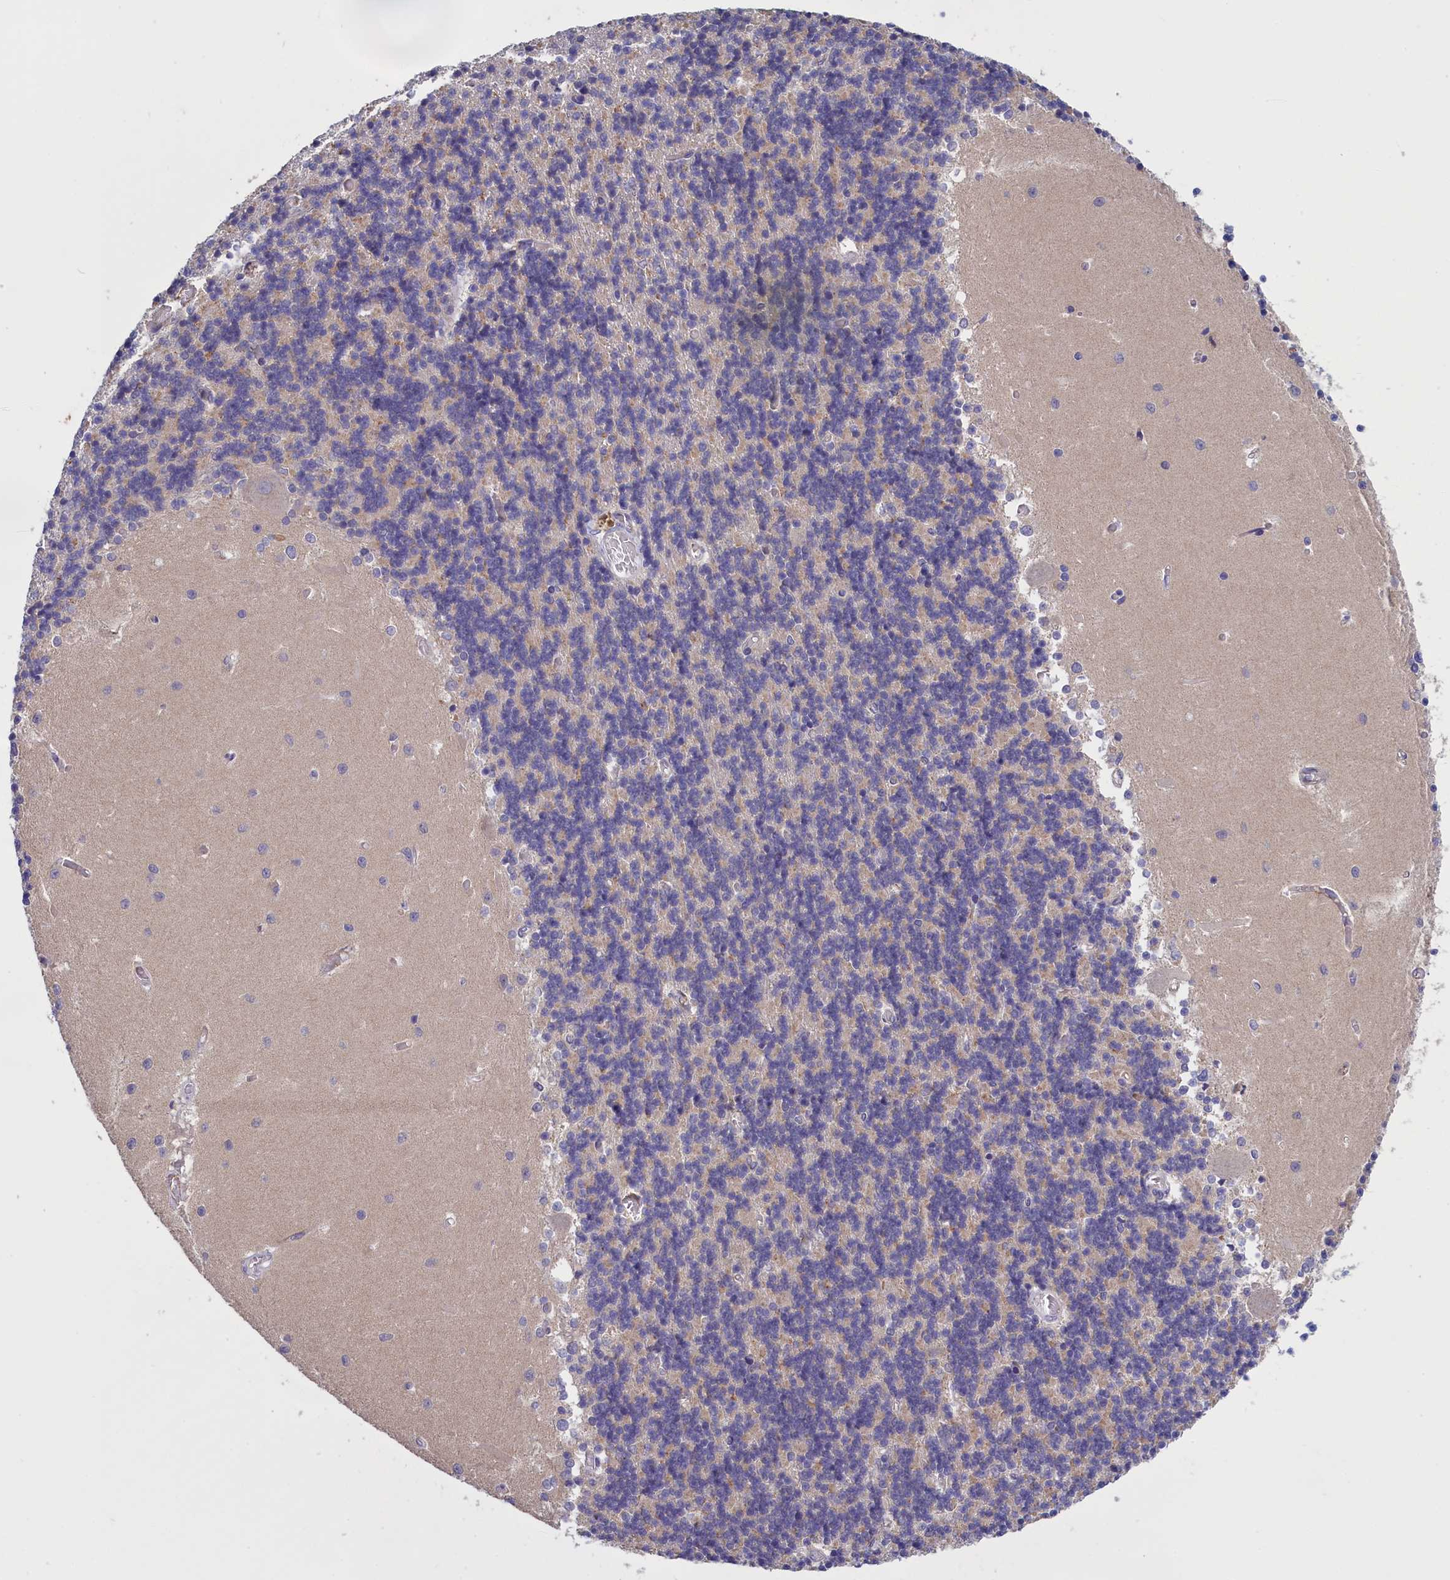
{"staining": {"intensity": "negative", "quantity": "none", "location": "none"}, "tissue": "cerebellum", "cell_type": "Cells in granular layer", "image_type": "normal", "snomed": [{"axis": "morphology", "description": "Normal tissue, NOS"}, {"axis": "topography", "description": "Cerebellum"}], "caption": "Immunohistochemical staining of unremarkable cerebellum shows no significant staining in cells in granular layer. (DAB IHC visualized using brightfield microscopy, high magnification).", "gene": "COL19A1", "patient": {"sex": "male", "age": 37}}